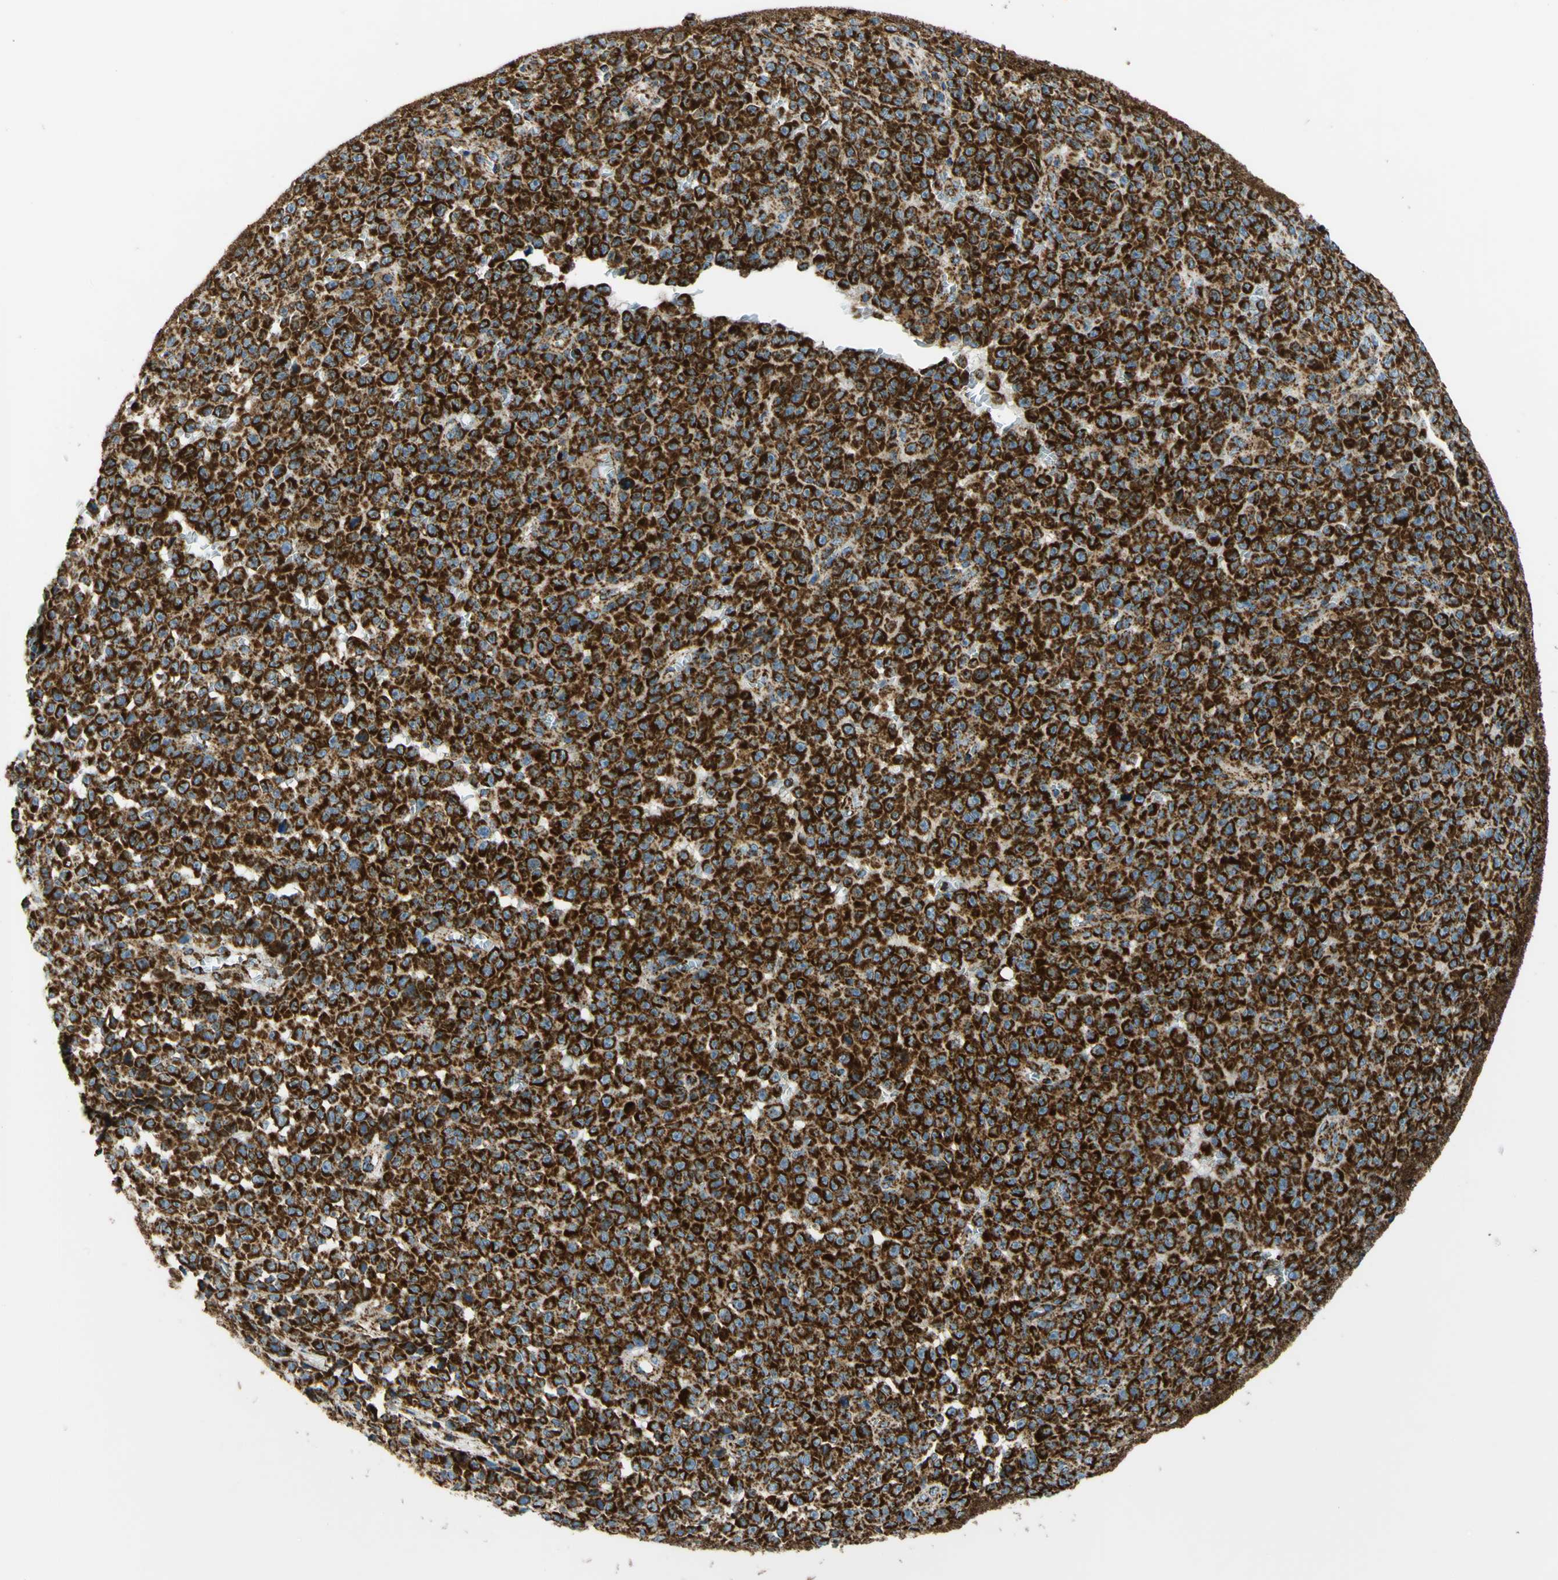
{"staining": {"intensity": "strong", "quantity": ">75%", "location": "cytoplasmic/membranous"}, "tissue": "melanoma", "cell_type": "Tumor cells", "image_type": "cancer", "snomed": [{"axis": "morphology", "description": "Malignant melanoma, NOS"}, {"axis": "topography", "description": "Skin"}], "caption": "Melanoma stained for a protein reveals strong cytoplasmic/membranous positivity in tumor cells.", "gene": "MAVS", "patient": {"sex": "female", "age": 82}}